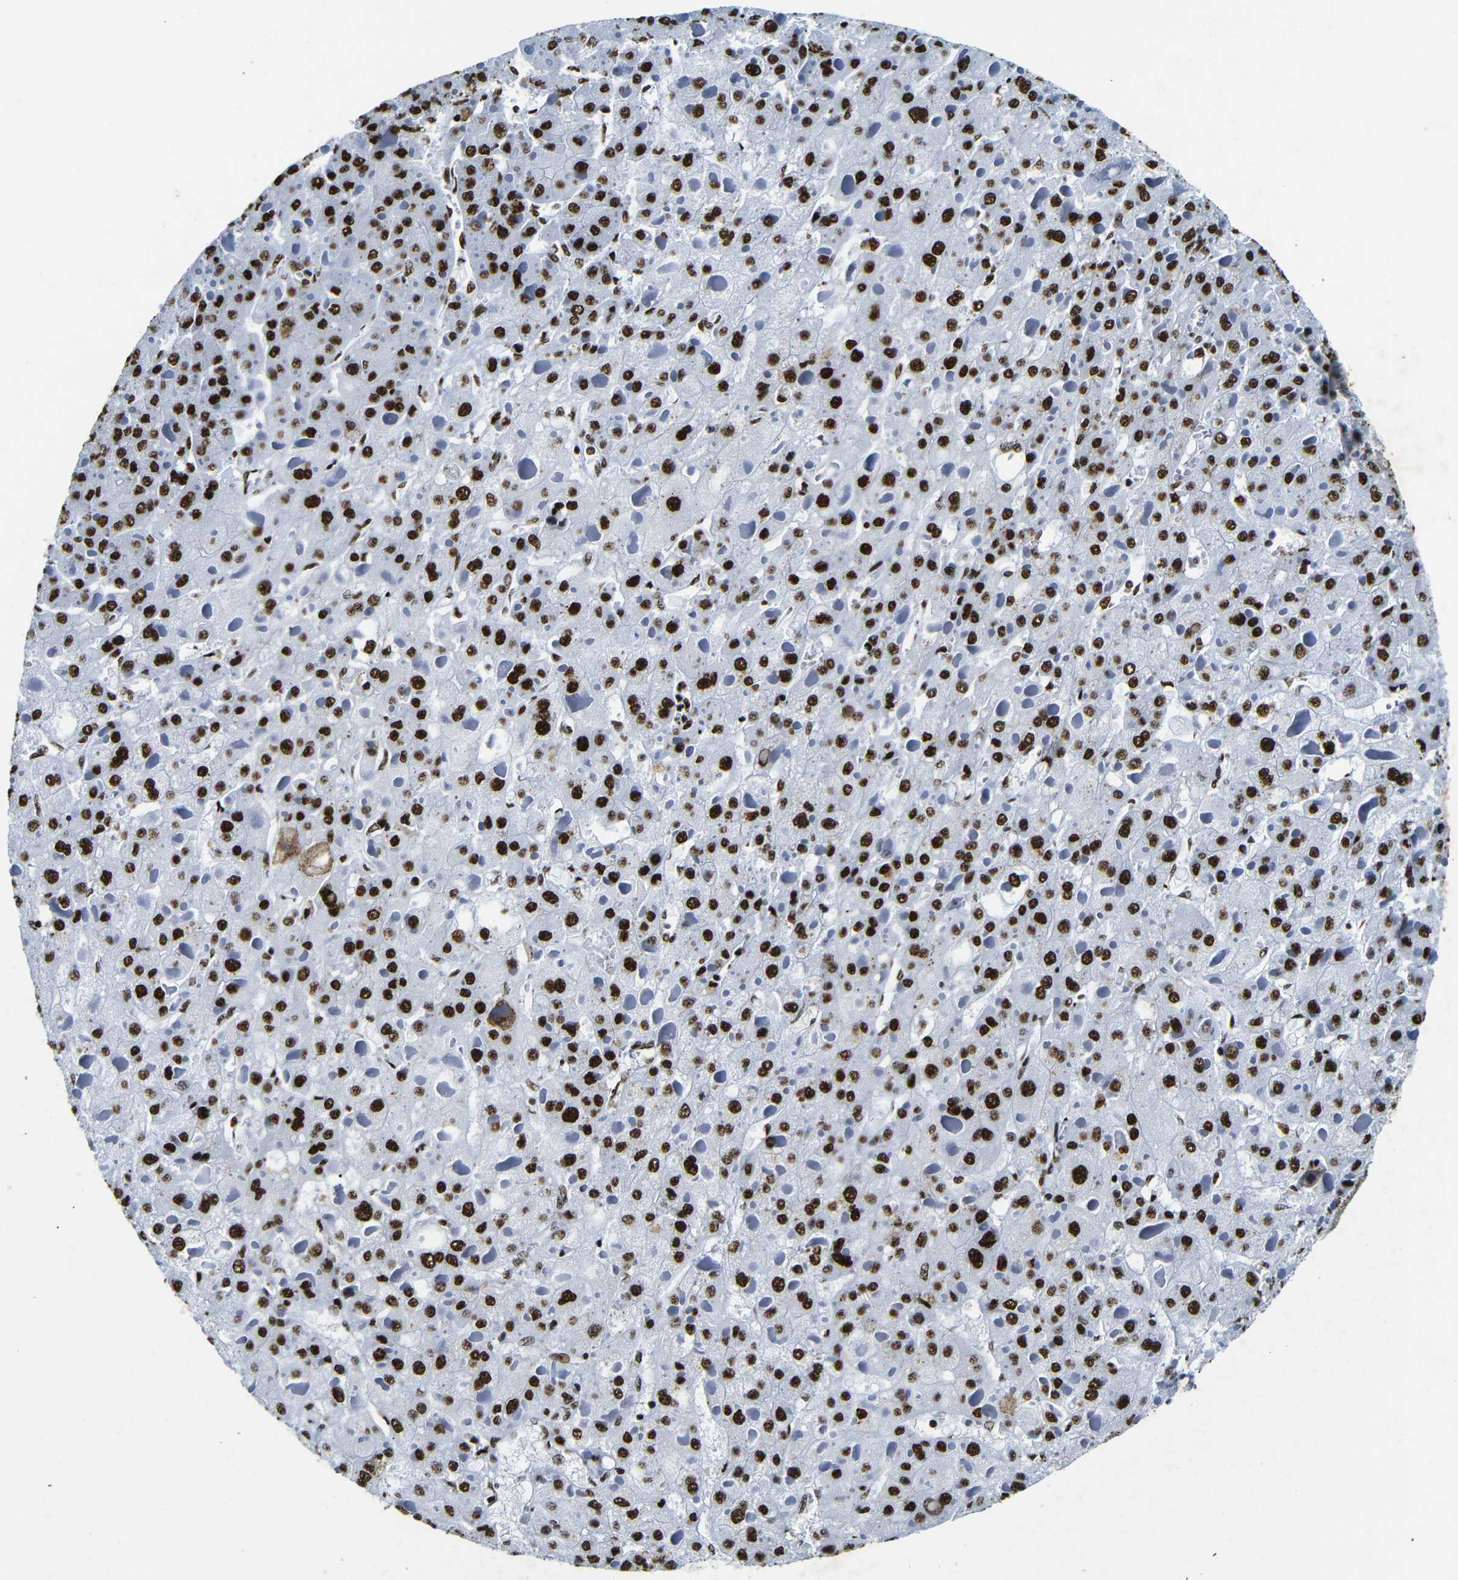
{"staining": {"intensity": "strong", "quantity": ">75%", "location": "nuclear"}, "tissue": "liver cancer", "cell_type": "Tumor cells", "image_type": "cancer", "snomed": [{"axis": "morphology", "description": "Carcinoma, Hepatocellular, NOS"}, {"axis": "topography", "description": "Liver"}], "caption": "Human liver hepatocellular carcinoma stained with a protein marker shows strong staining in tumor cells.", "gene": "SRSF1", "patient": {"sex": "female", "age": 73}}